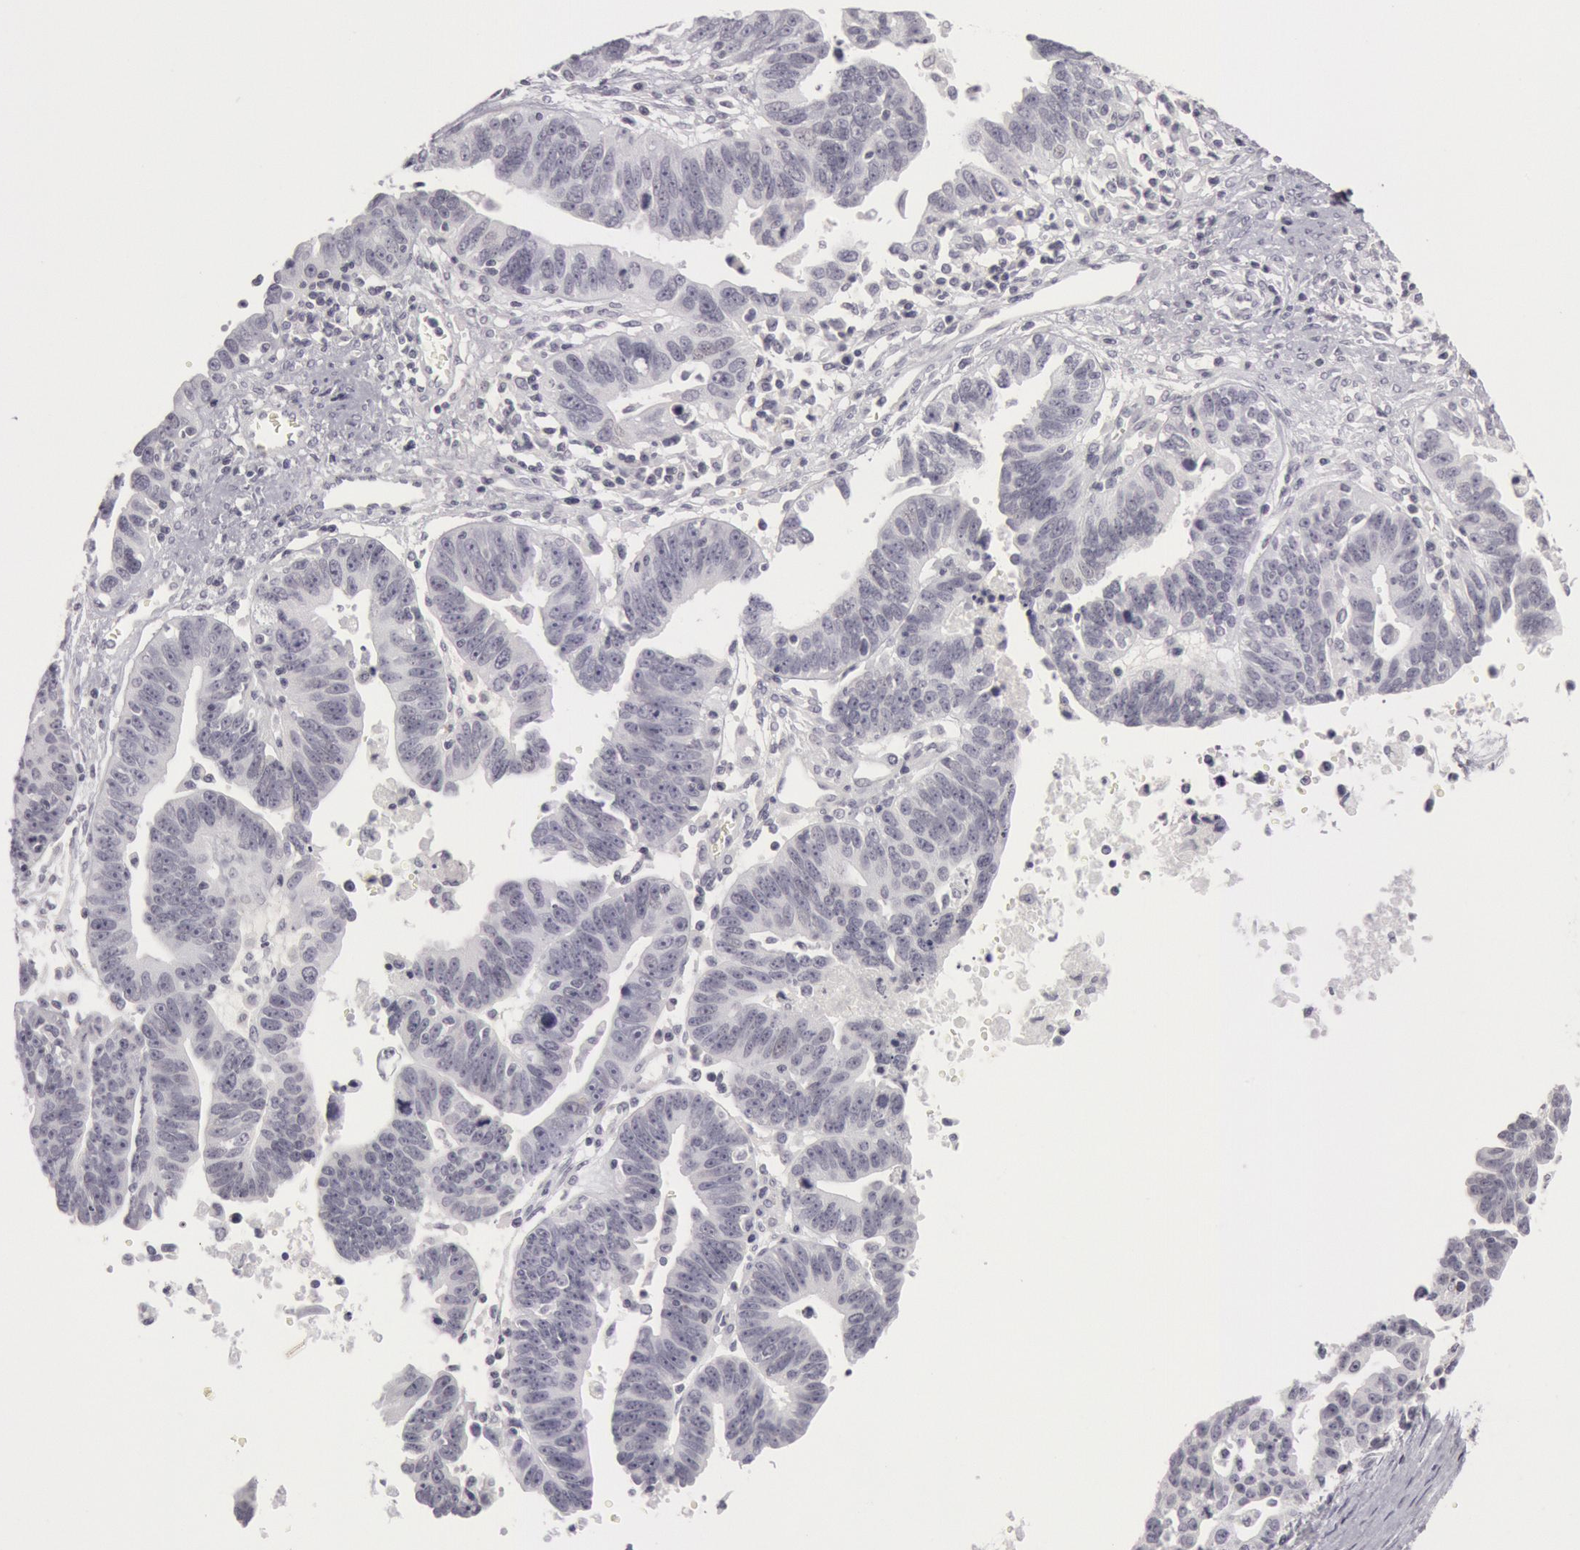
{"staining": {"intensity": "negative", "quantity": "none", "location": "none"}, "tissue": "ovarian cancer", "cell_type": "Tumor cells", "image_type": "cancer", "snomed": [{"axis": "morphology", "description": "Carcinoma, endometroid"}, {"axis": "morphology", "description": "Cystadenocarcinoma, serous, NOS"}, {"axis": "topography", "description": "Ovary"}], "caption": "Protein analysis of serous cystadenocarcinoma (ovarian) exhibits no significant staining in tumor cells.", "gene": "KRT16", "patient": {"sex": "female", "age": 45}}